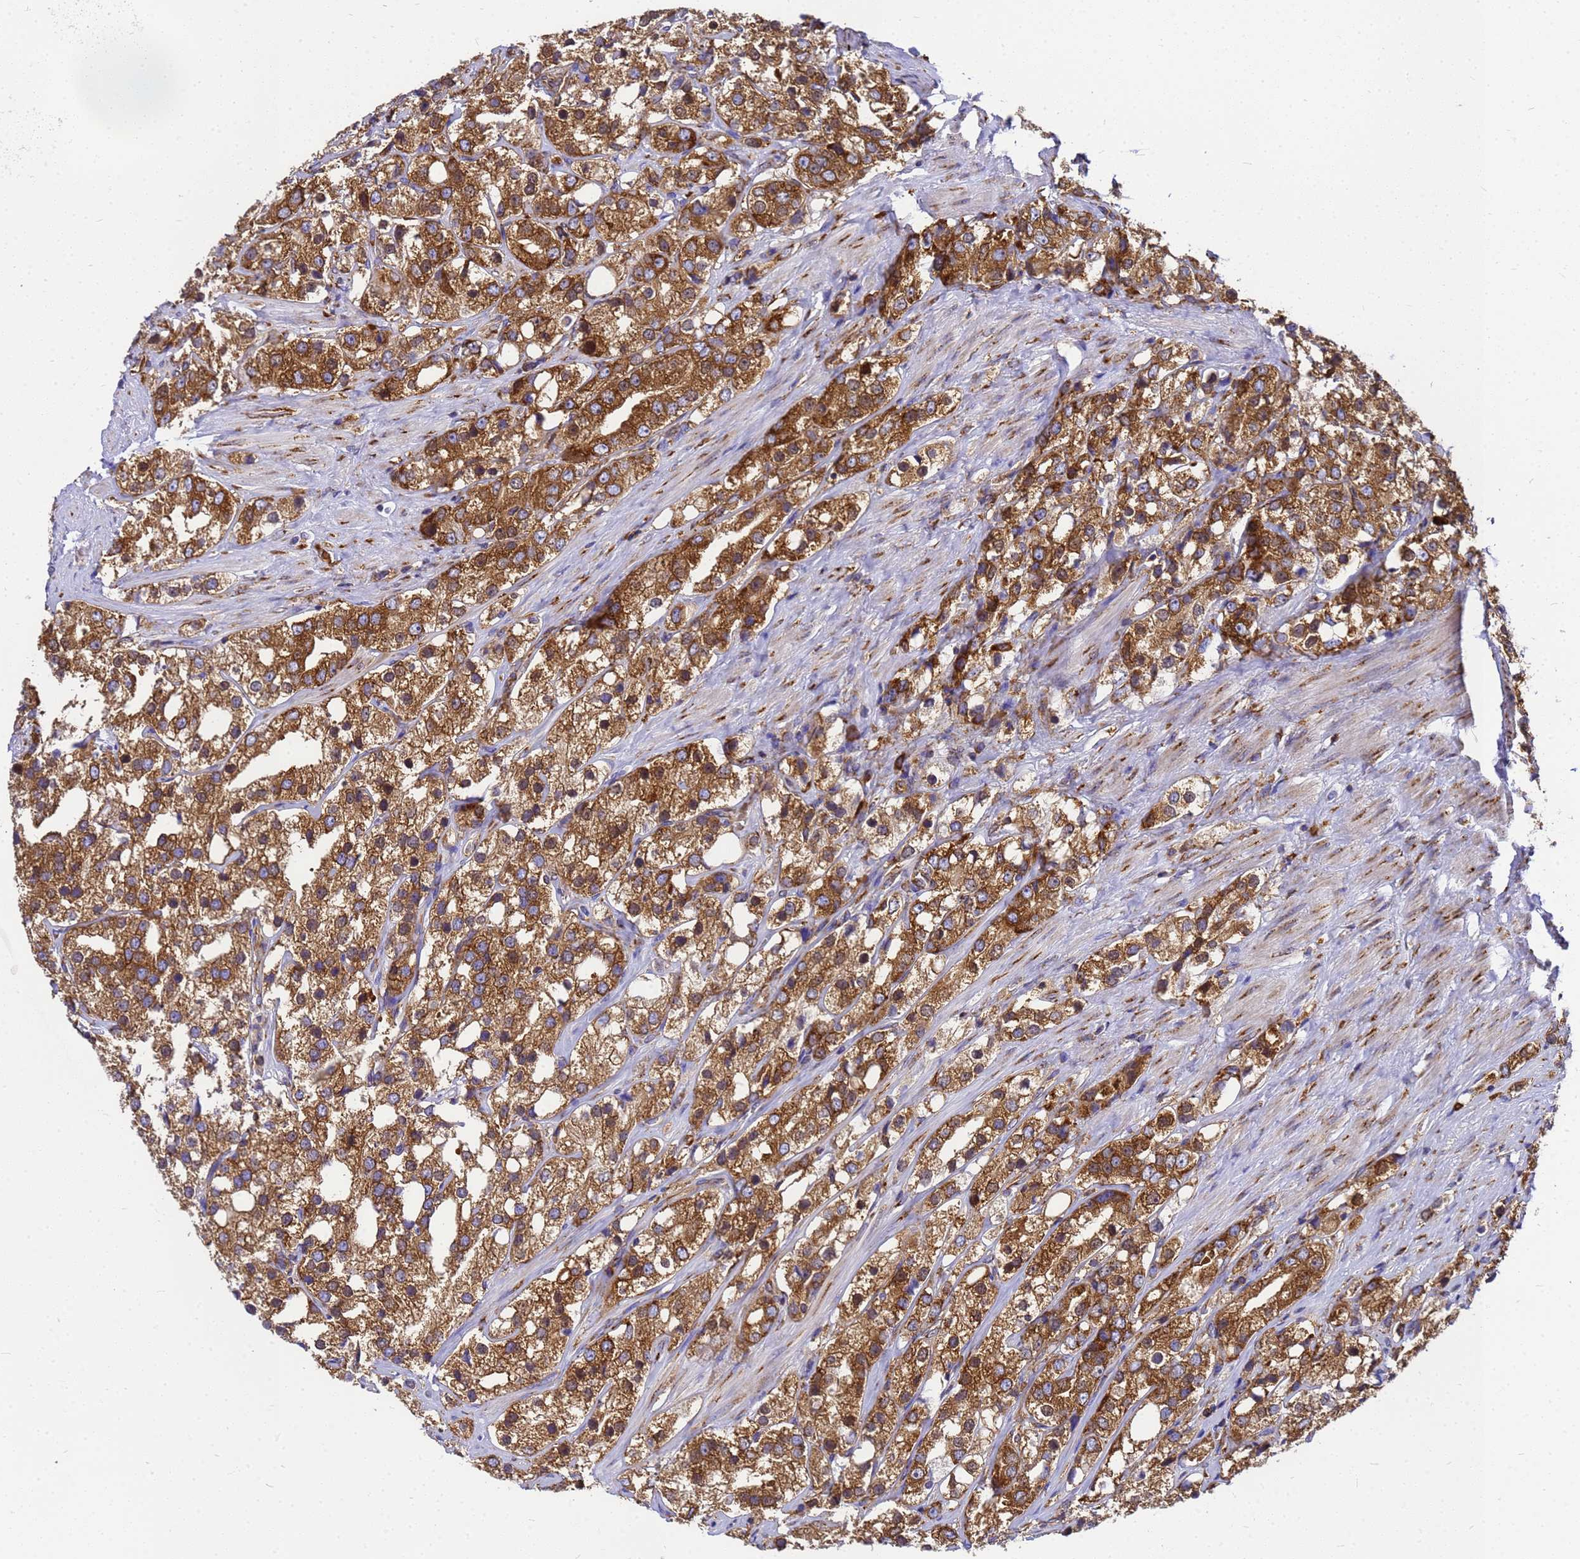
{"staining": {"intensity": "strong", "quantity": ">75%", "location": "cytoplasmic/membranous"}, "tissue": "prostate cancer", "cell_type": "Tumor cells", "image_type": "cancer", "snomed": [{"axis": "morphology", "description": "Adenocarcinoma, NOS"}, {"axis": "topography", "description": "Prostate"}], "caption": "A micrograph of prostate cancer stained for a protein exhibits strong cytoplasmic/membranous brown staining in tumor cells.", "gene": "EEF1D", "patient": {"sex": "male", "age": 79}}